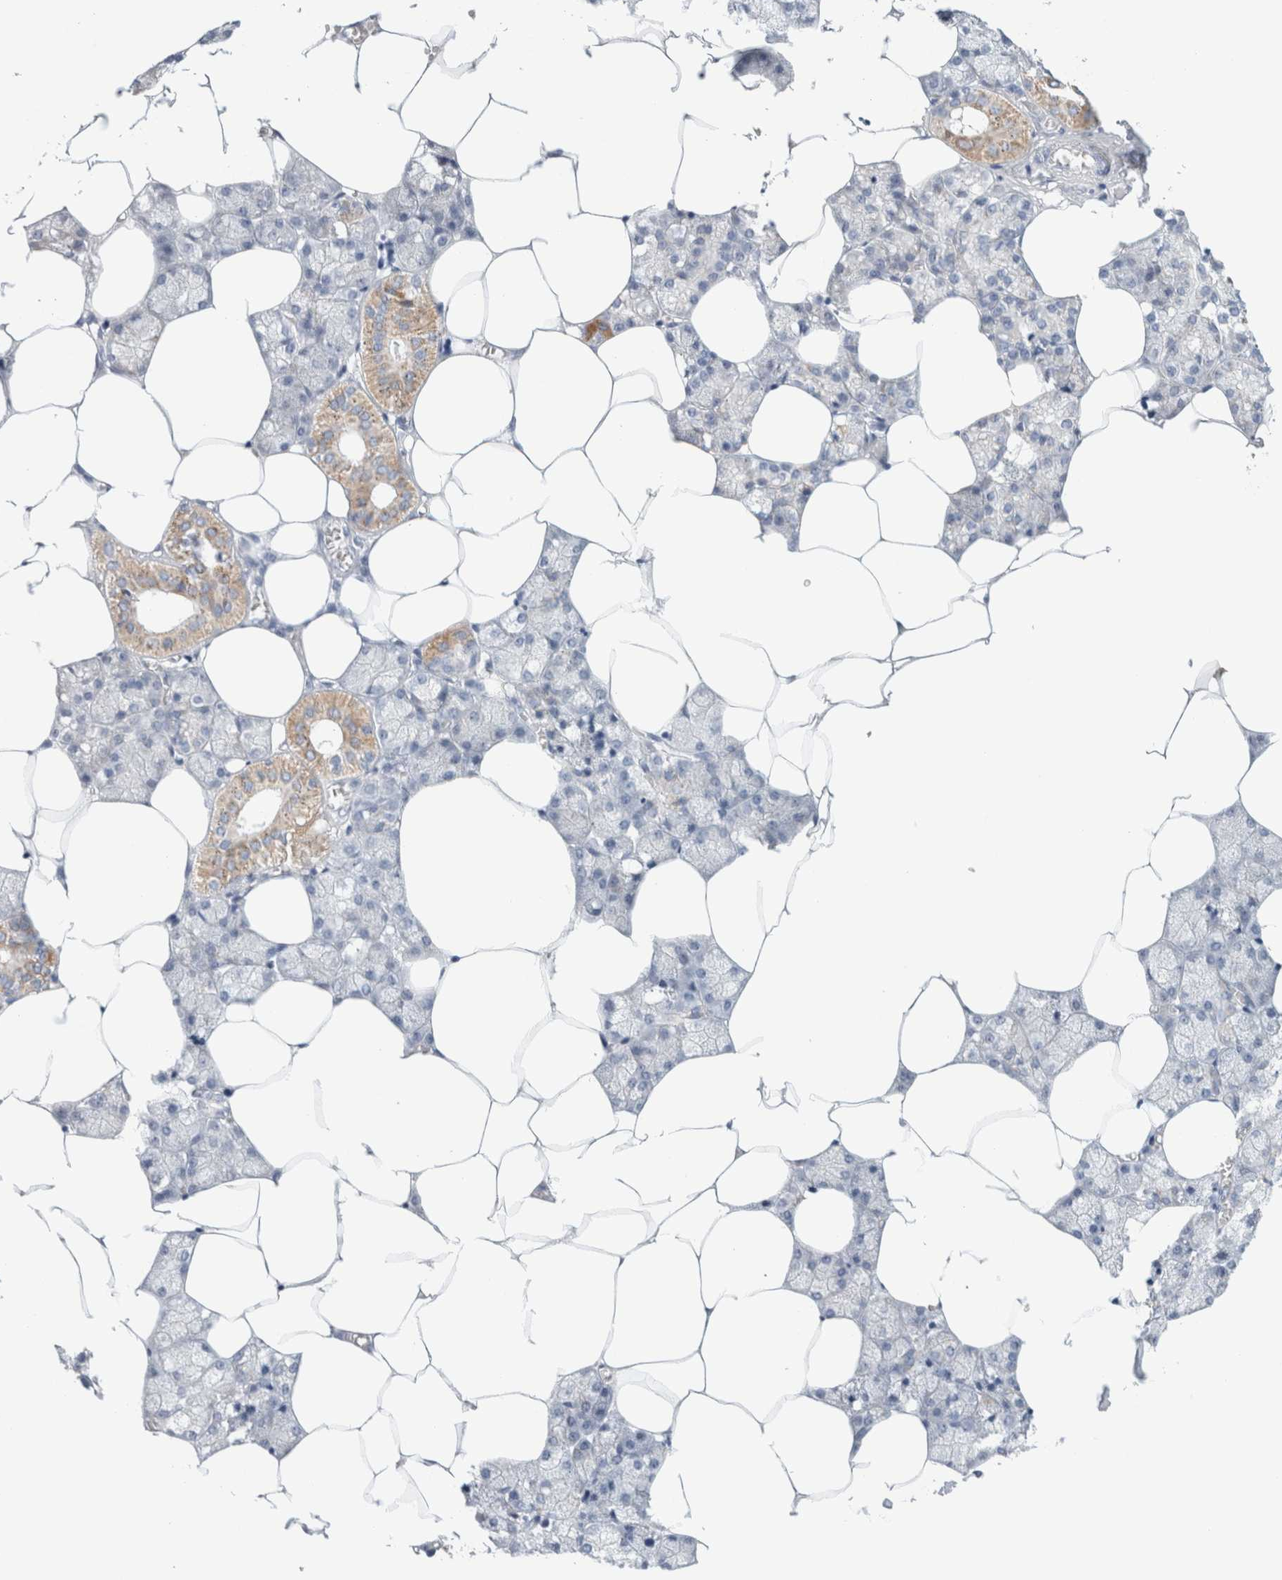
{"staining": {"intensity": "moderate", "quantity": "<25%", "location": "cytoplasmic/membranous"}, "tissue": "salivary gland", "cell_type": "Glandular cells", "image_type": "normal", "snomed": [{"axis": "morphology", "description": "Normal tissue, NOS"}, {"axis": "topography", "description": "Salivary gland"}], "caption": "Protein positivity by immunohistochemistry (IHC) exhibits moderate cytoplasmic/membranous staining in approximately <25% of glandular cells in normal salivary gland. (DAB IHC, brown staining for protein, blue staining for nuclei).", "gene": "ECHDC2", "patient": {"sex": "male", "age": 62}}